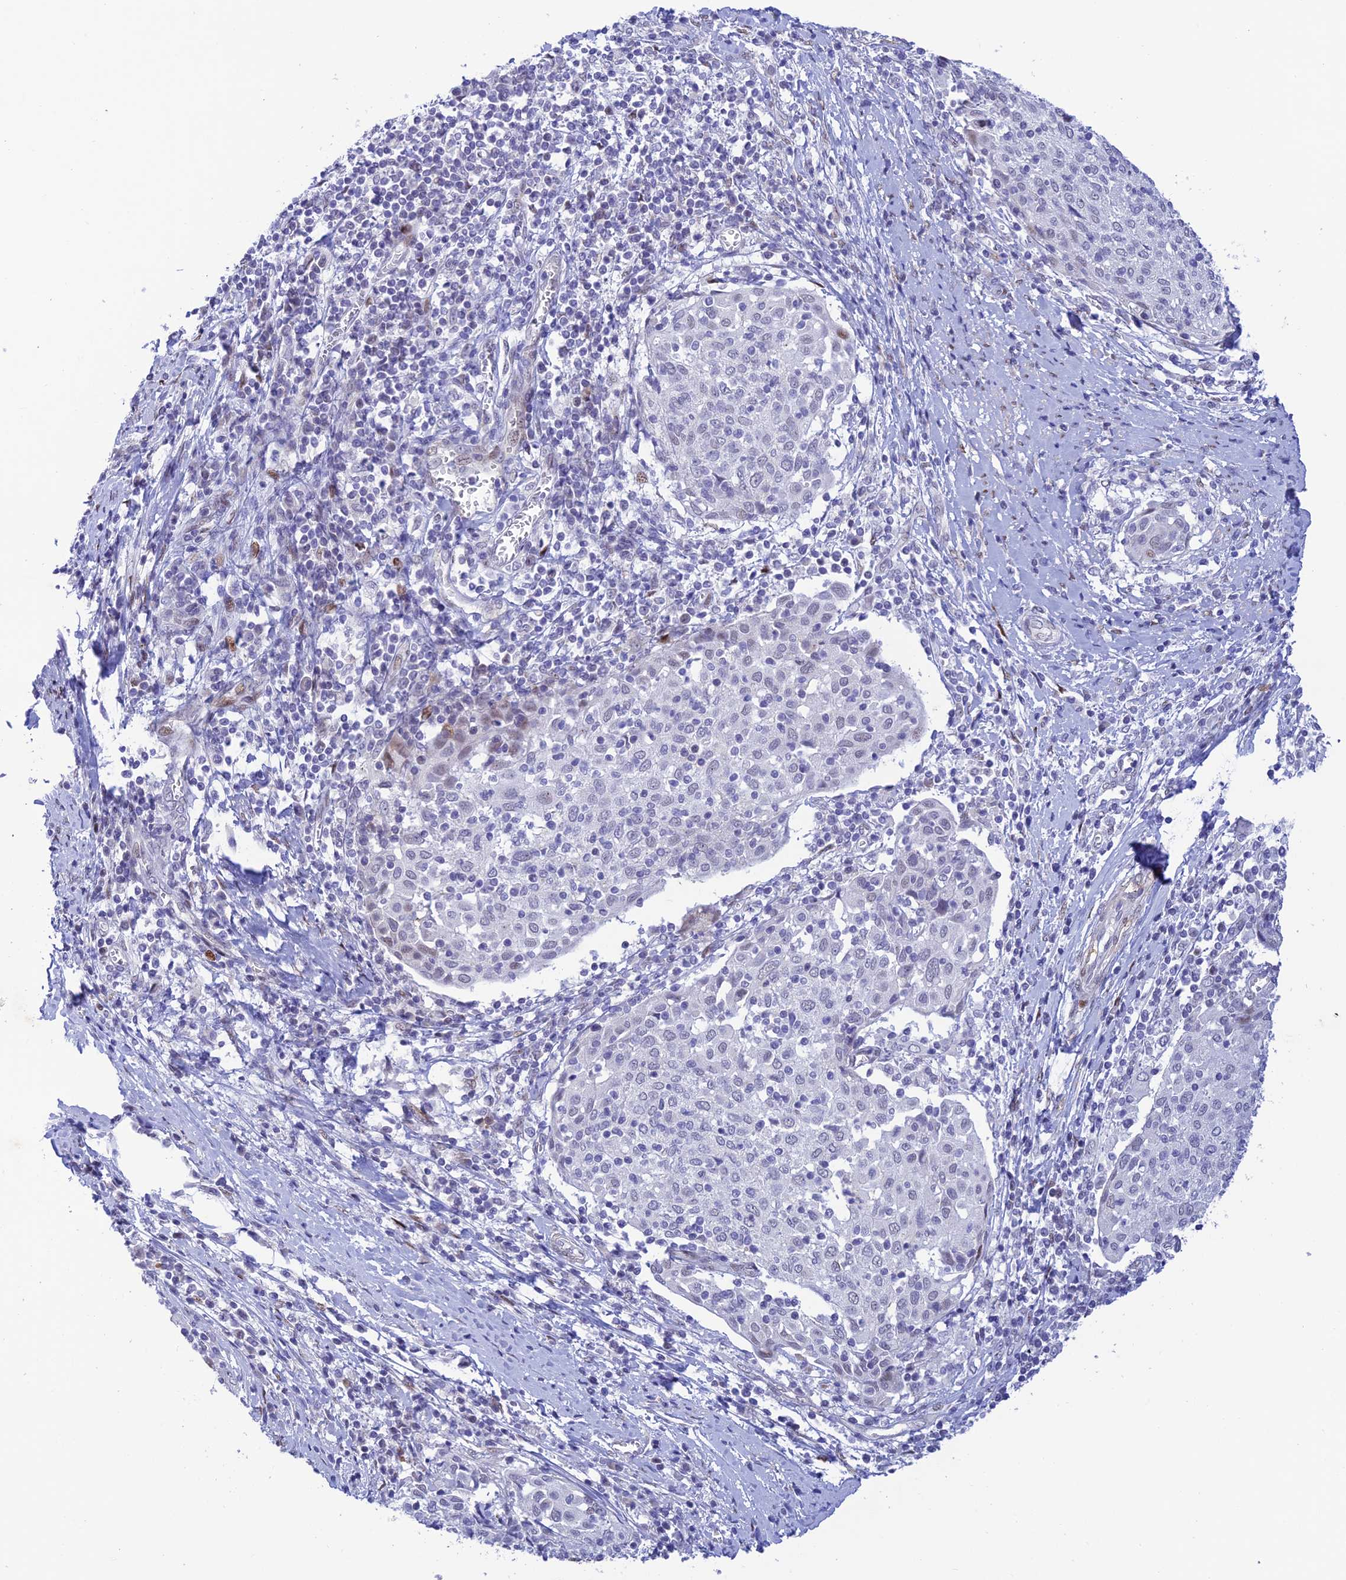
{"staining": {"intensity": "negative", "quantity": "none", "location": "none"}, "tissue": "cervical cancer", "cell_type": "Tumor cells", "image_type": "cancer", "snomed": [{"axis": "morphology", "description": "Squamous cell carcinoma, NOS"}, {"axis": "topography", "description": "Cervix"}], "caption": "This is an IHC micrograph of human cervical squamous cell carcinoma. There is no staining in tumor cells.", "gene": "WDR55", "patient": {"sex": "female", "age": 52}}